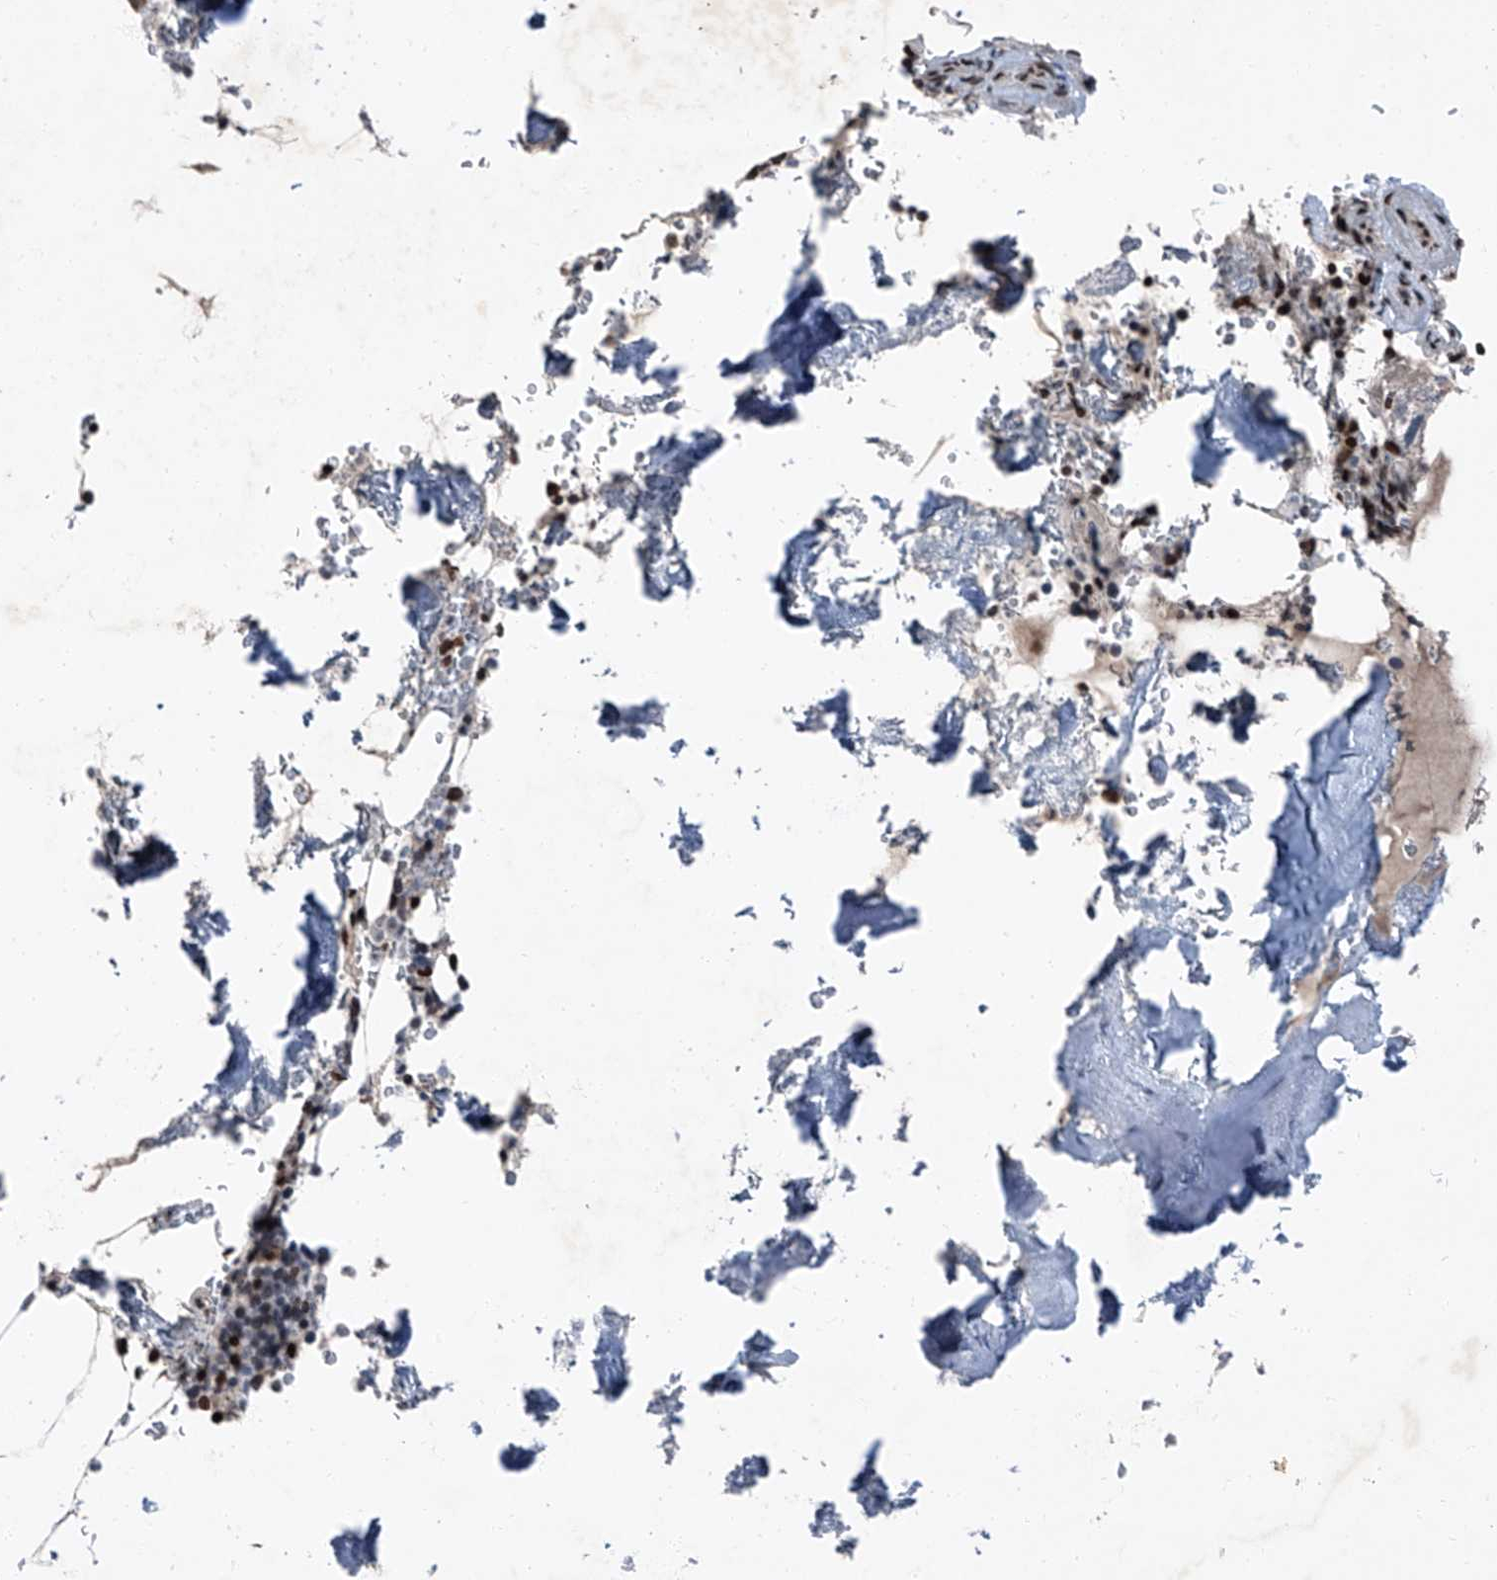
{"staining": {"intensity": "strong", "quantity": "<25%", "location": "nuclear"}, "tissue": "bone marrow", "cell_type": "Hematopoietic cells", "image_type": "normal", "snomed": [{"axis": "morphology", "description": "Normal tissue, NOS"}, {"axis": "topography", "description": "Bone marrow"}], "caption": "Benign bone marrow was stained to show a protein in brown. There is medium levels of strong nuclear staining in approximately <25% of hematopoietic cells. (Brightfield microscopy of DAB IHC at high magnification).", "gene": "BMI1", "patient": {"sex": "male", "age": 70}}